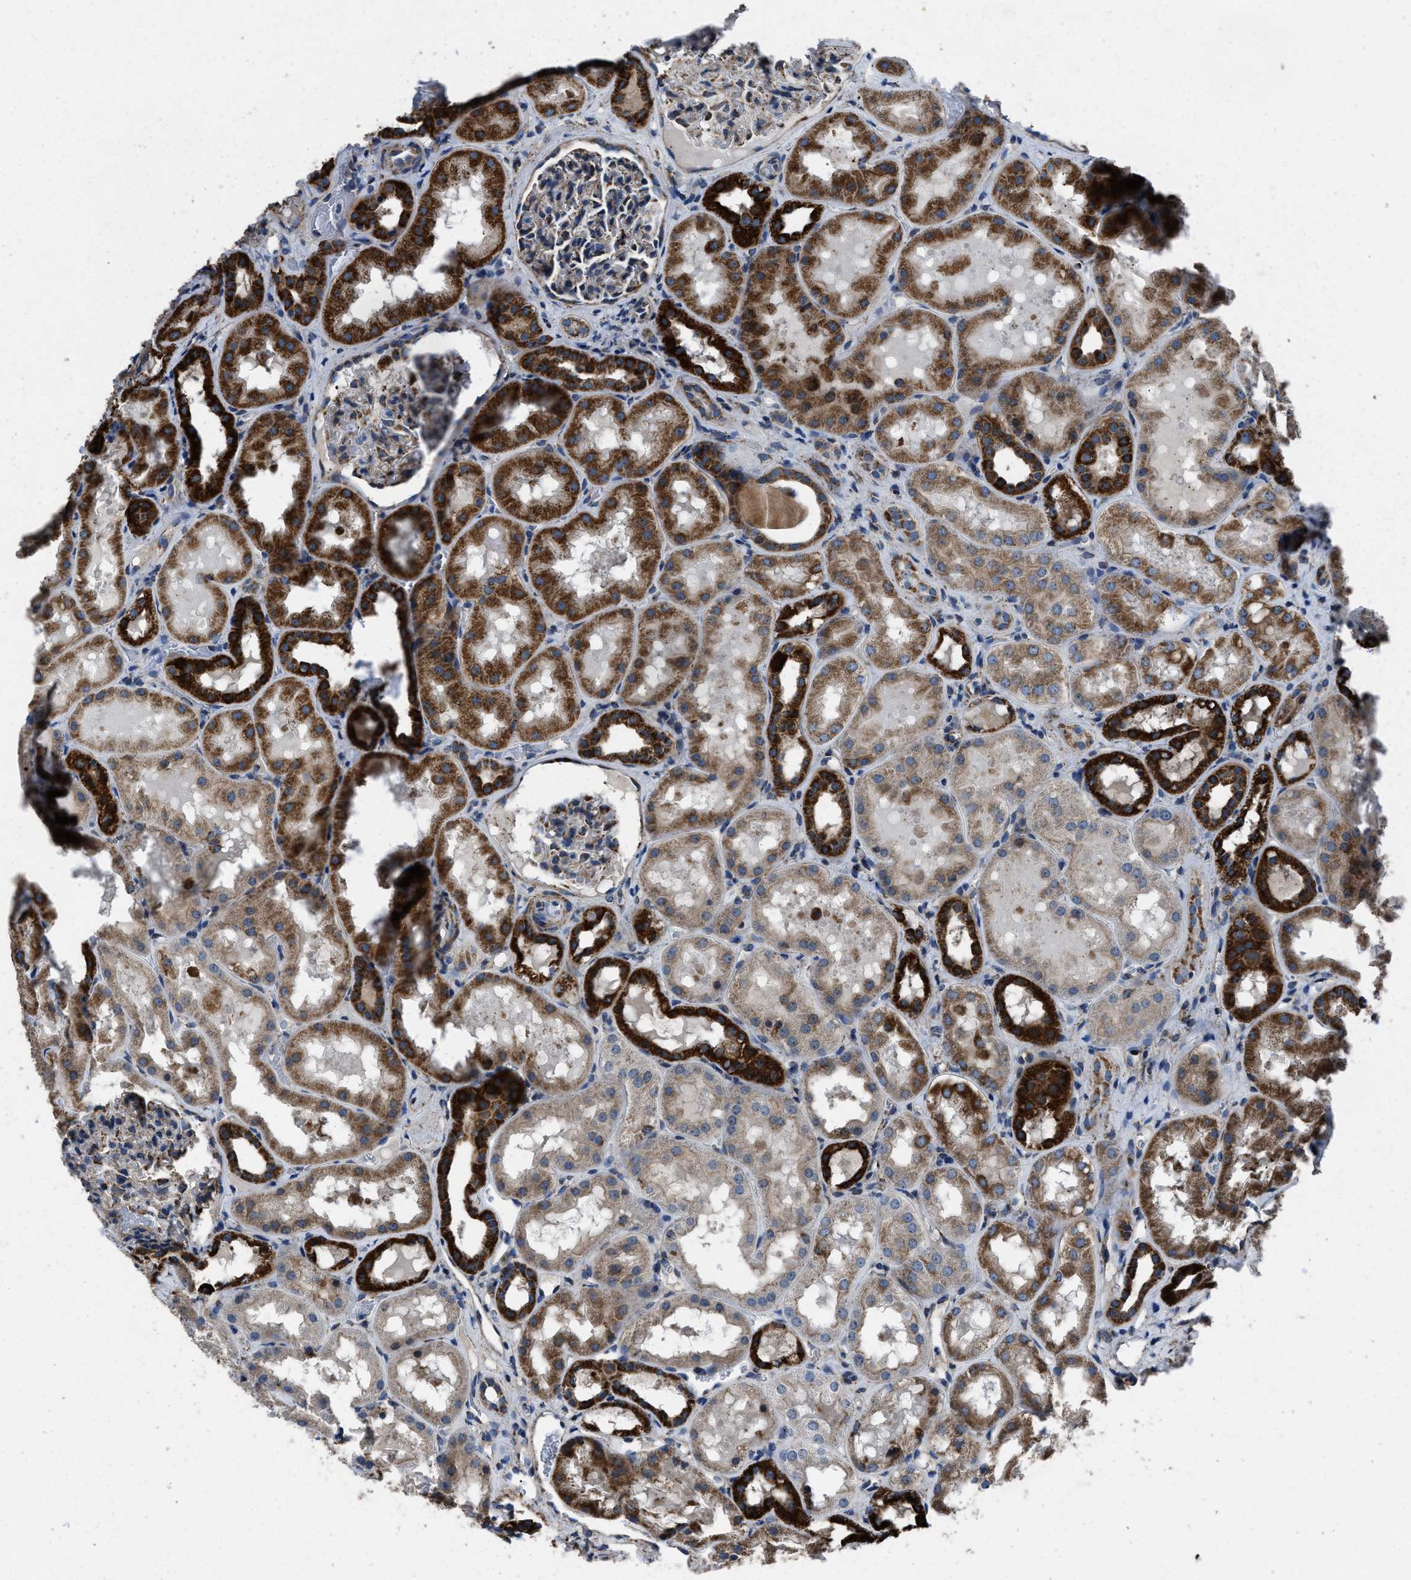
{"staining": {"intensity": "moderate", "quantity": "25%-75%", "location": "cytoplasmic/membranous"}, "tissue": "kidney", "cell_type": "Cells in glomeruli", "image_type": "normal", "snomed": [{"axis": "morphology", "description": "Normal tissue, NOS"}, {"axis": "topography", "description": "Kidney"}, {"axis": "topography", "description": "Urinary bladder"}], "caption": "Protein expression analysis of unremarkable human kidney reveals moderate cytoplasmic/membranous staining in about 25%-75% of cells in glomeruli. (DAB IHC with brightfield microscopy, high magnification).", "gene": "NSD3", "patient": {"sex": "male", "age": 16}}